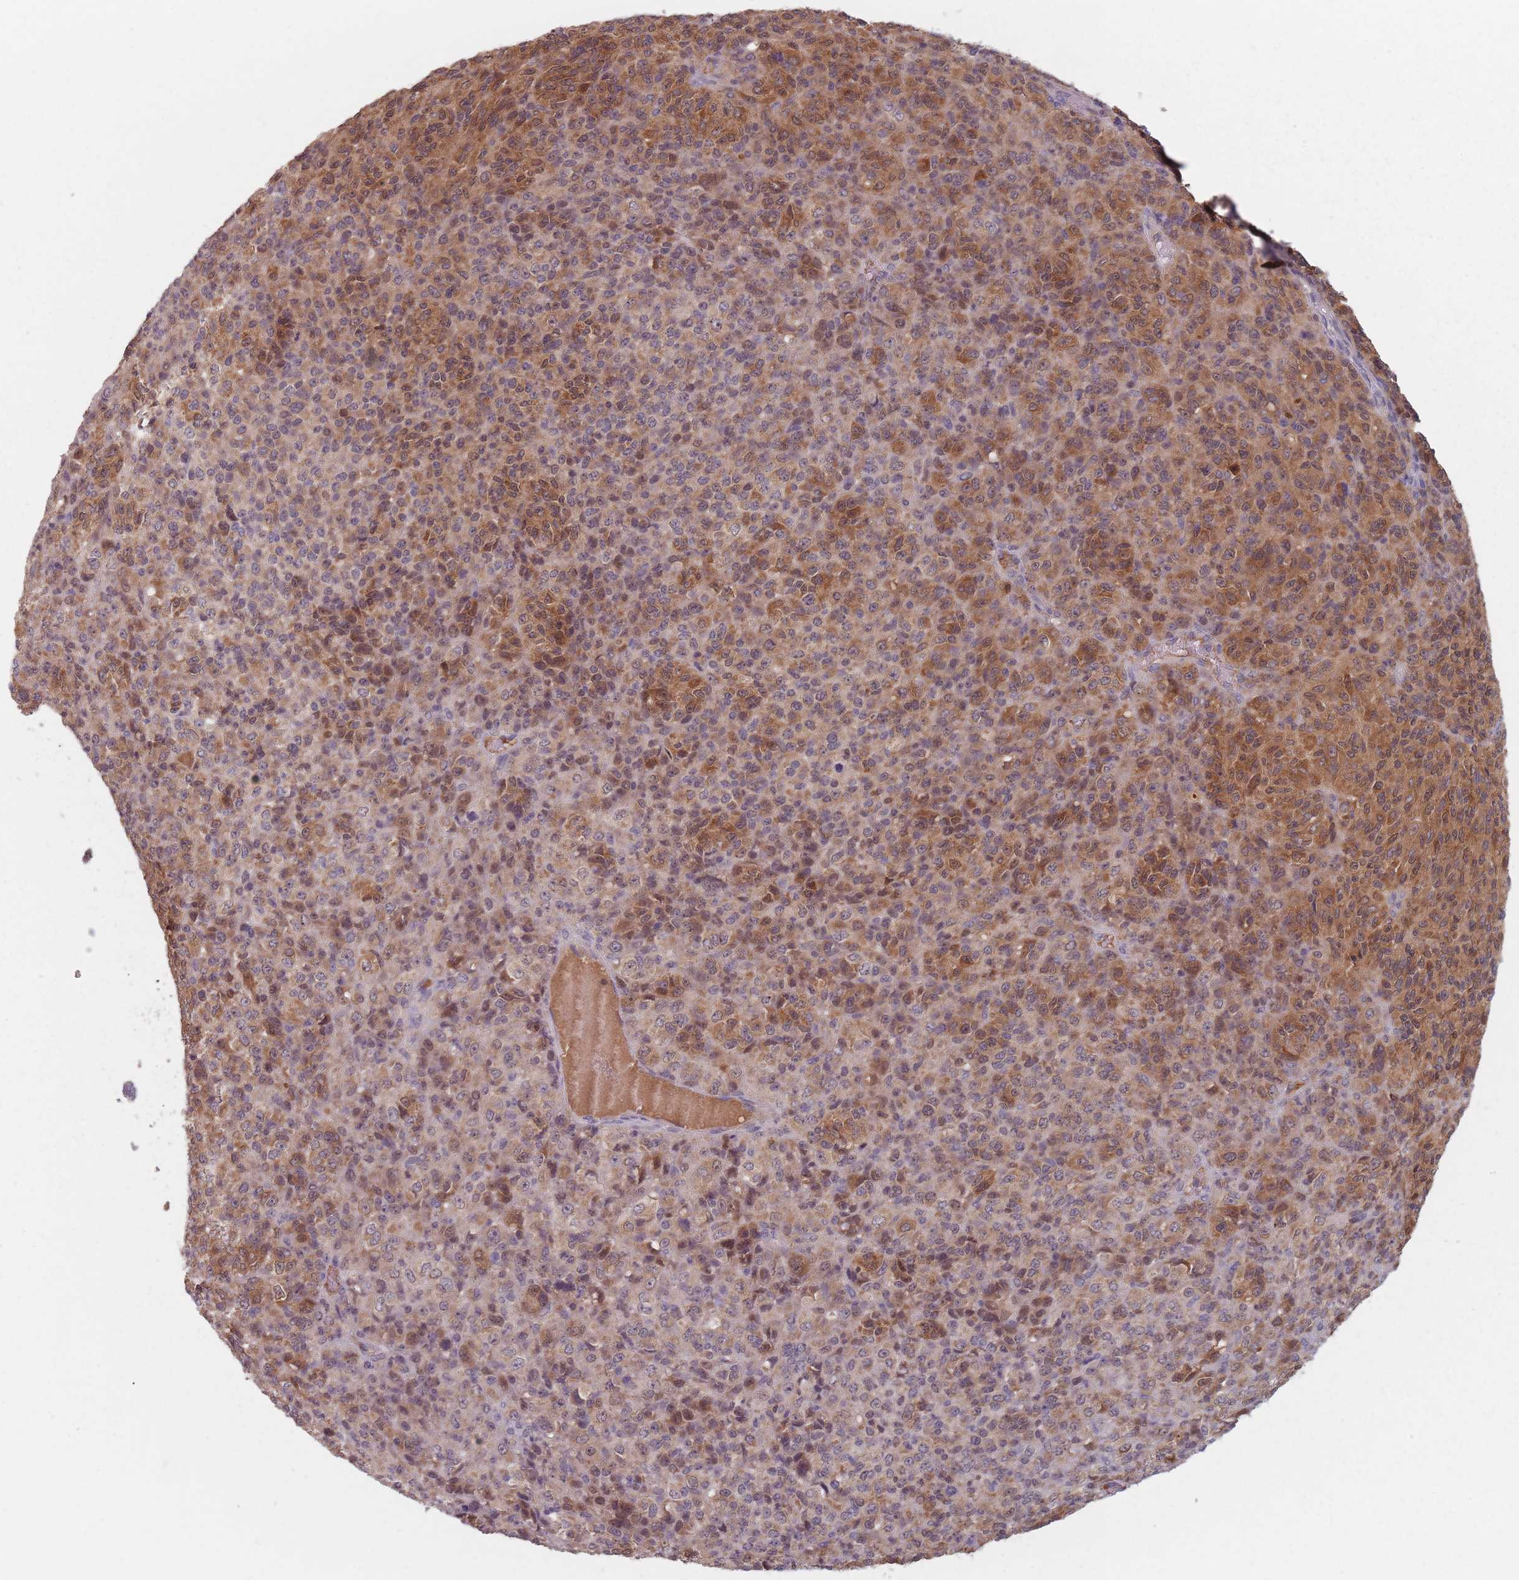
{"staining": {"intensity": "moderate", "quantity": "25%-75%", "location": "cytoplasmic/membranous,nuclear"}, "tissue": "melanoma", "cell_type": "Tumor cells", "image_type": "cancer", "snomed": [{"axis": "morphology", "description": "Malignant melanoma, Metastatic site"}, {"axis": "topography", "description": "Brain"}], "caption": "Protein staining of malignant melanoma (metastatic site) tissue demonstrates moderate cytoplasmic/membranous and nuclear positivity in approximately 25%-75% of tumor cells.", "gene": "NAXE", "patient": {"sex": "female", "age": 56}}